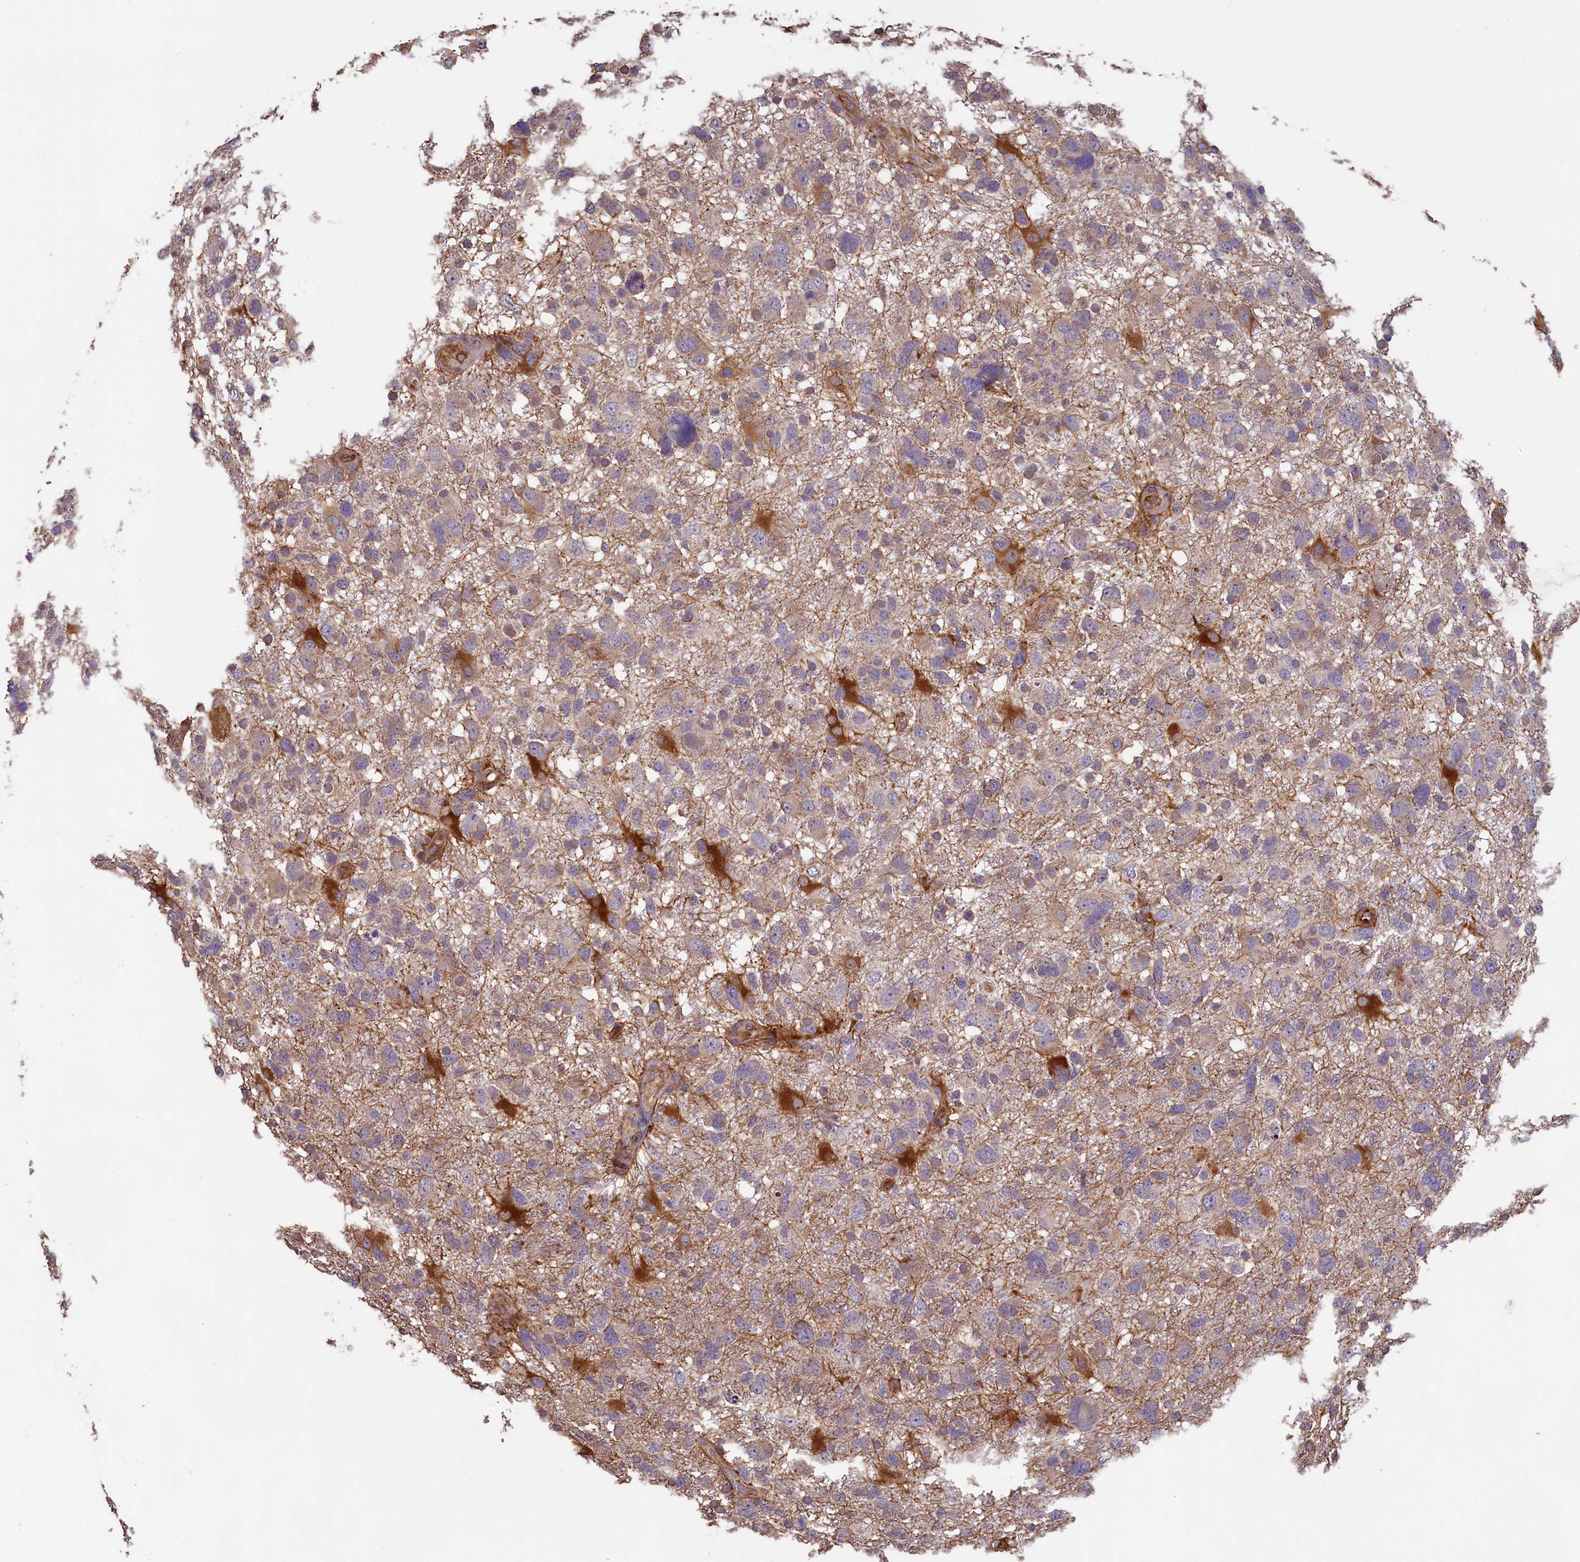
{"staining": {"intensity": "weak", "quantity": "25%-75%", "location": "cytoplasmic/membranous"}, "tissue": "glioma", "cell_type": "Tumor cells", "image_type": "cancer", "snomed": [{"axis": "morphology", "description": "Glioma, malignant, High grade"}, {"axis": "topography", "description": "Brain"}], "caption": "A brown stain shows weak cytoplasmic/membranous expression of a protein in malignant glioma (high-grade) tumor cells.", "gene": "ACSBG1", "patient": {"sex": "male", "age": 61}}